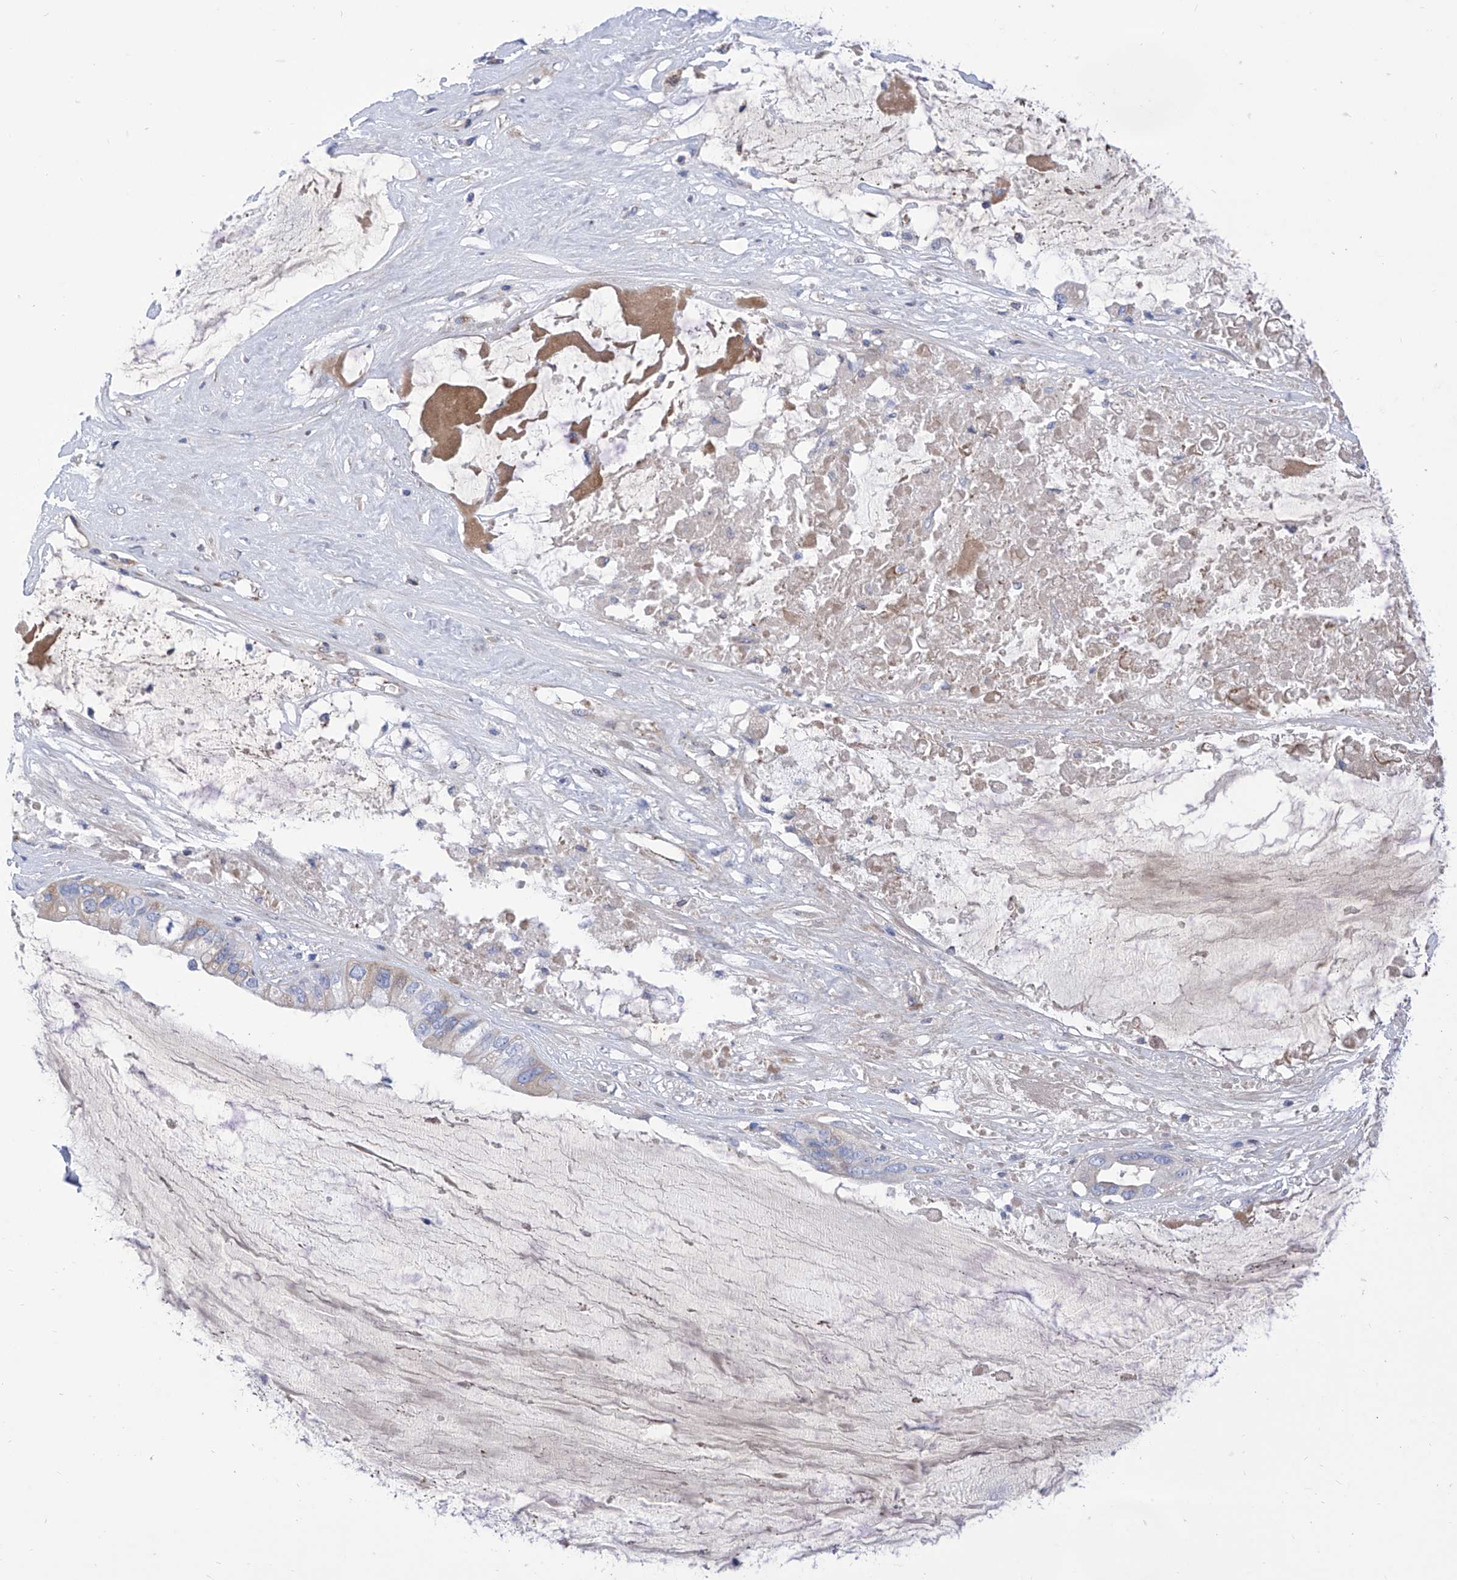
{"staining": {"intensity": "moderate", "quantity": "25%-75%", "location": "cytoplasmic/membranous"}, "tissue": "ovarian cancer", "cell_type": "Tumor cells", "image_type": "cancer", "snomed": [{"axis": "morphology", "description": "Cystadenocarcinoma, mucinous, NOS"}, {"axis": "topography", "description": "Ovary"}], "caption": "Immunohistochemistry (IHC) of human ovarian mucinous cystadenocarcinoma displays medium levels of moderate cytoplasmic/membranous staining in approximately 25%-75% of tumor cells.", "gene": "SRBD1", "patient": {"sex": "female", "age": 80}}